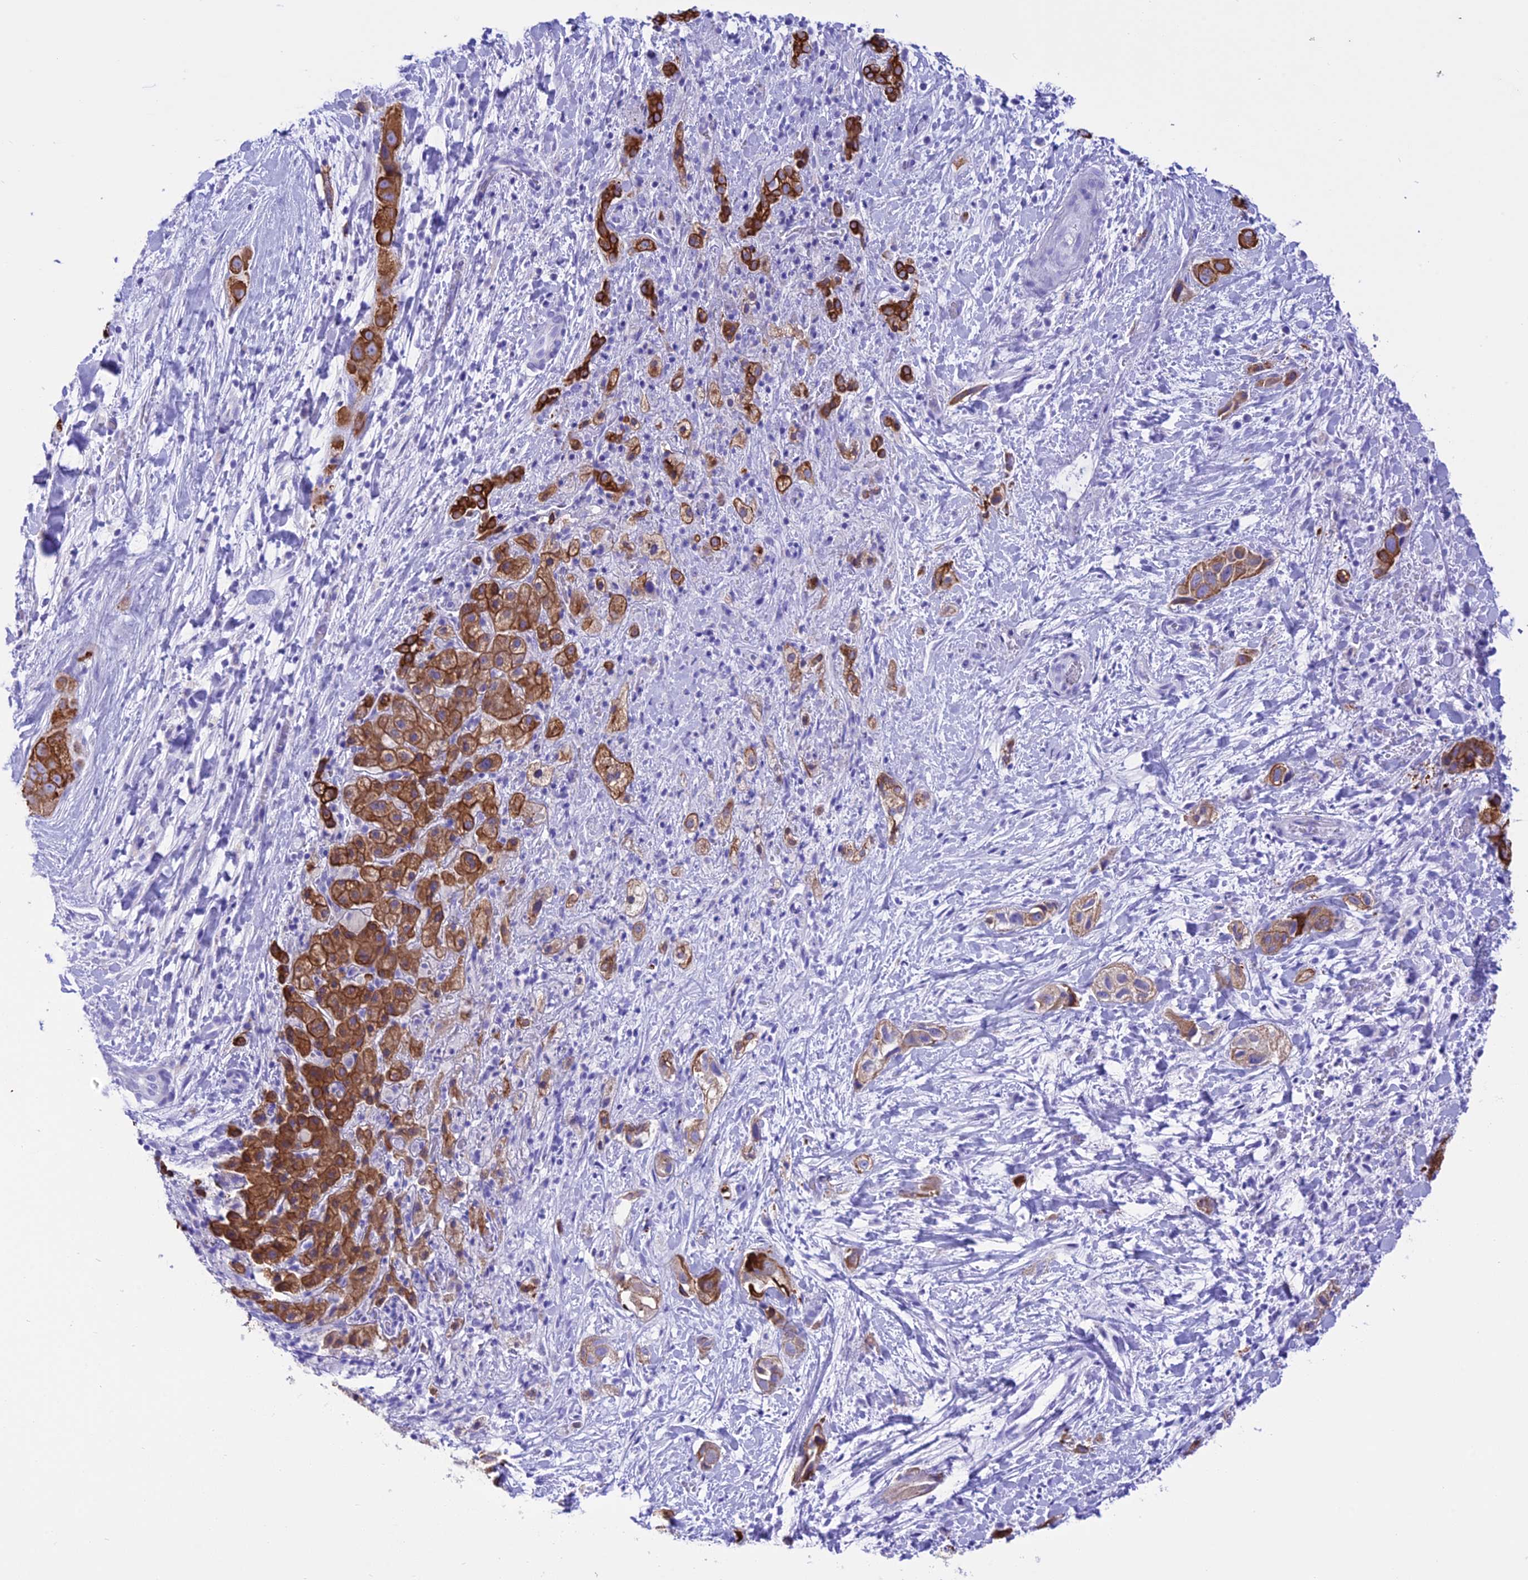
{"staining": {"intensity": "strong", "quantity": ">75%", "location": "cytoplasmic/membranous"}, "tissue": "liver cancer", "cell_type": "Tumor cells", "image_type": "cancer", "snomed": [{"axis": "morphology", "description": "Cholangiocarcinoma"}, {"axis": "topography", "description": "Liver"}], "caption": "A histopathology image of human liver cancer (cholangiocarcinoma) stained for a protein demonstrates strong cytoplasmic/membranous brown staining in tumor cells.", "gene": "VPS52", "patient": {"sex": "female", "age": 52}}